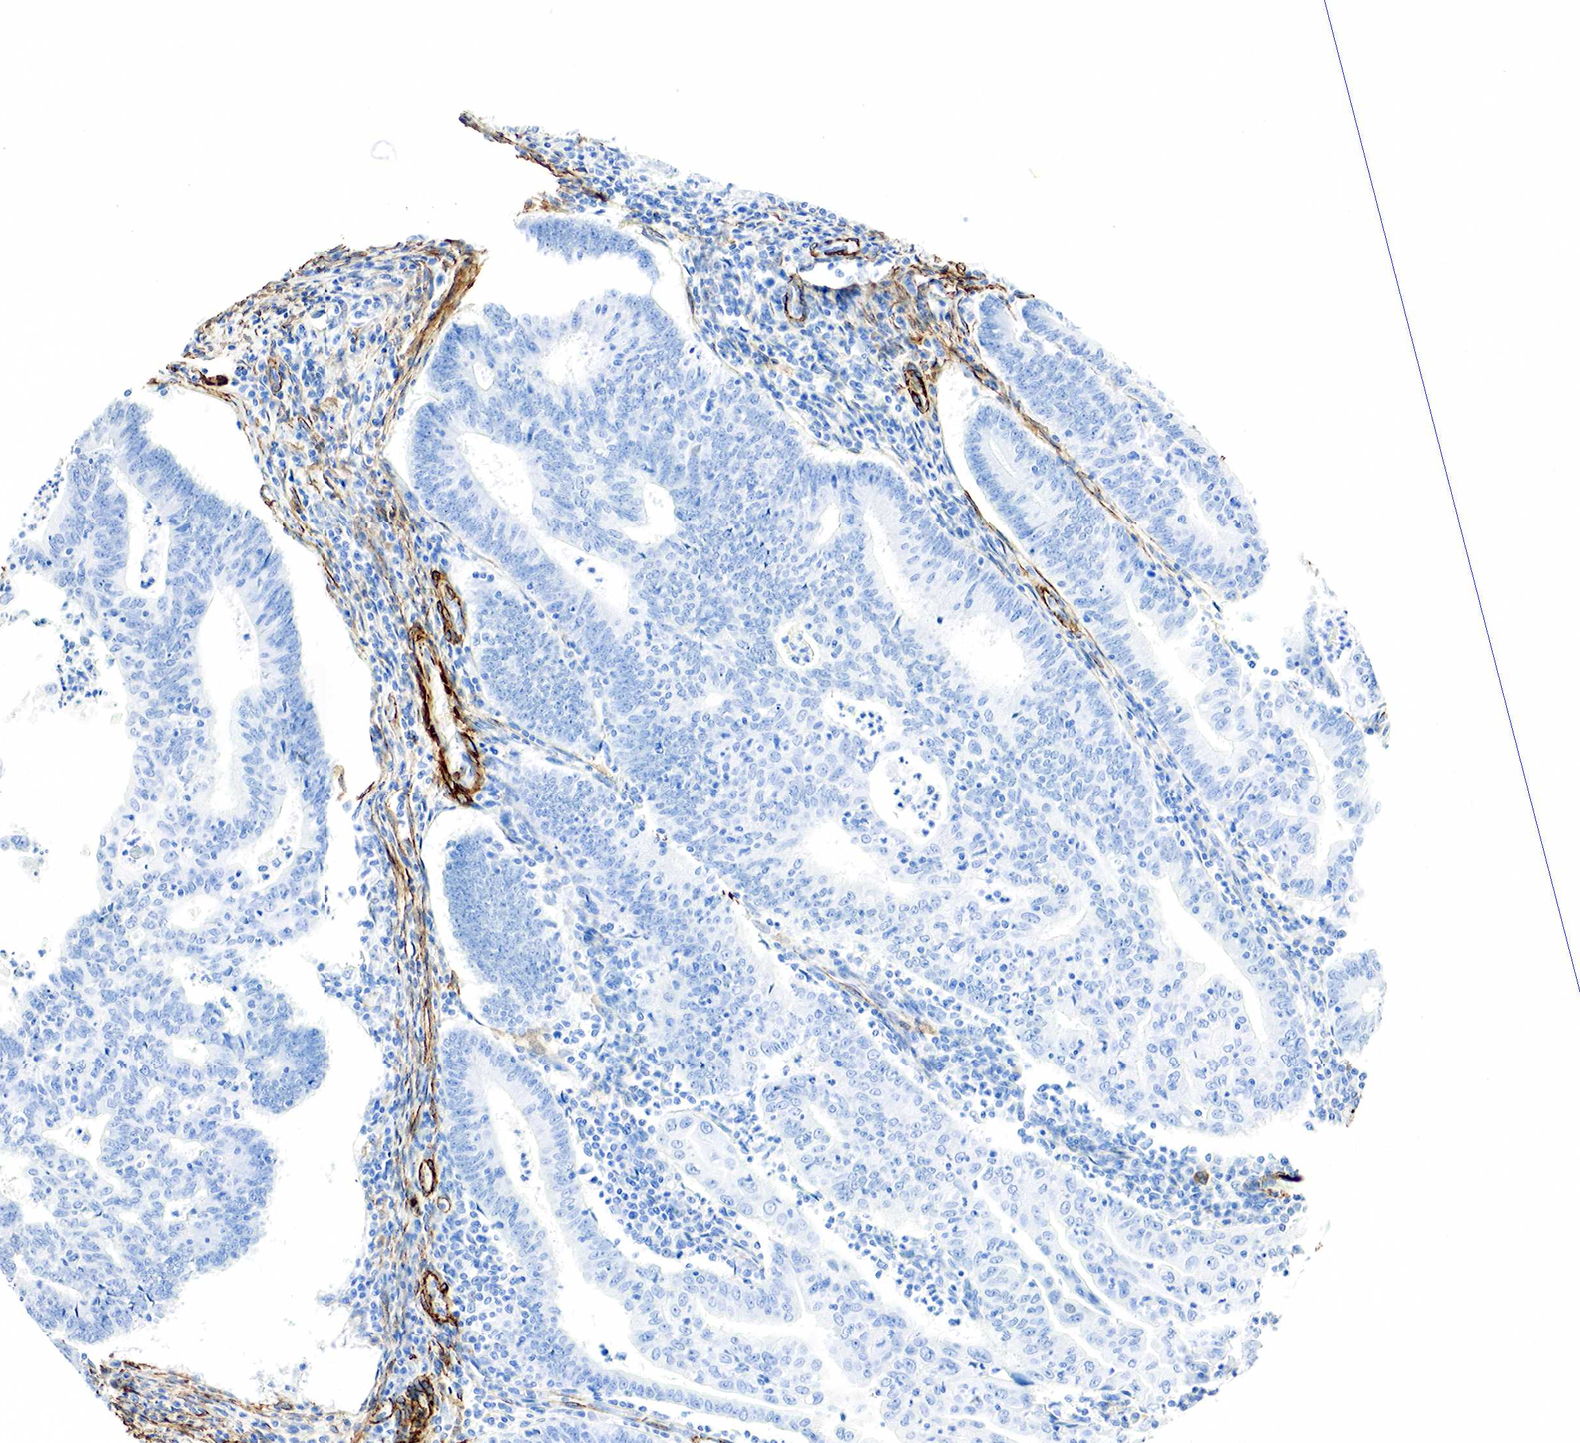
{"staining": {"intensity": "negative", "quantity": "none", "location": "none"}, "tissue": "endometrial cancer", "cell_type": "Tumor cells", "image_type": "cancer", "snomed": [{"axis": "morphology", "description": "Adenocarcinoma, NOS"}, {"axis": "topography", "description": "Endometrium"}], "caption": "The micrograph displays no significant positivity in tumor cells of endometrial cancer (adenocarcinoma).", "gene": "ACTA1", "patient": {"sex": "female", "age": 60}}